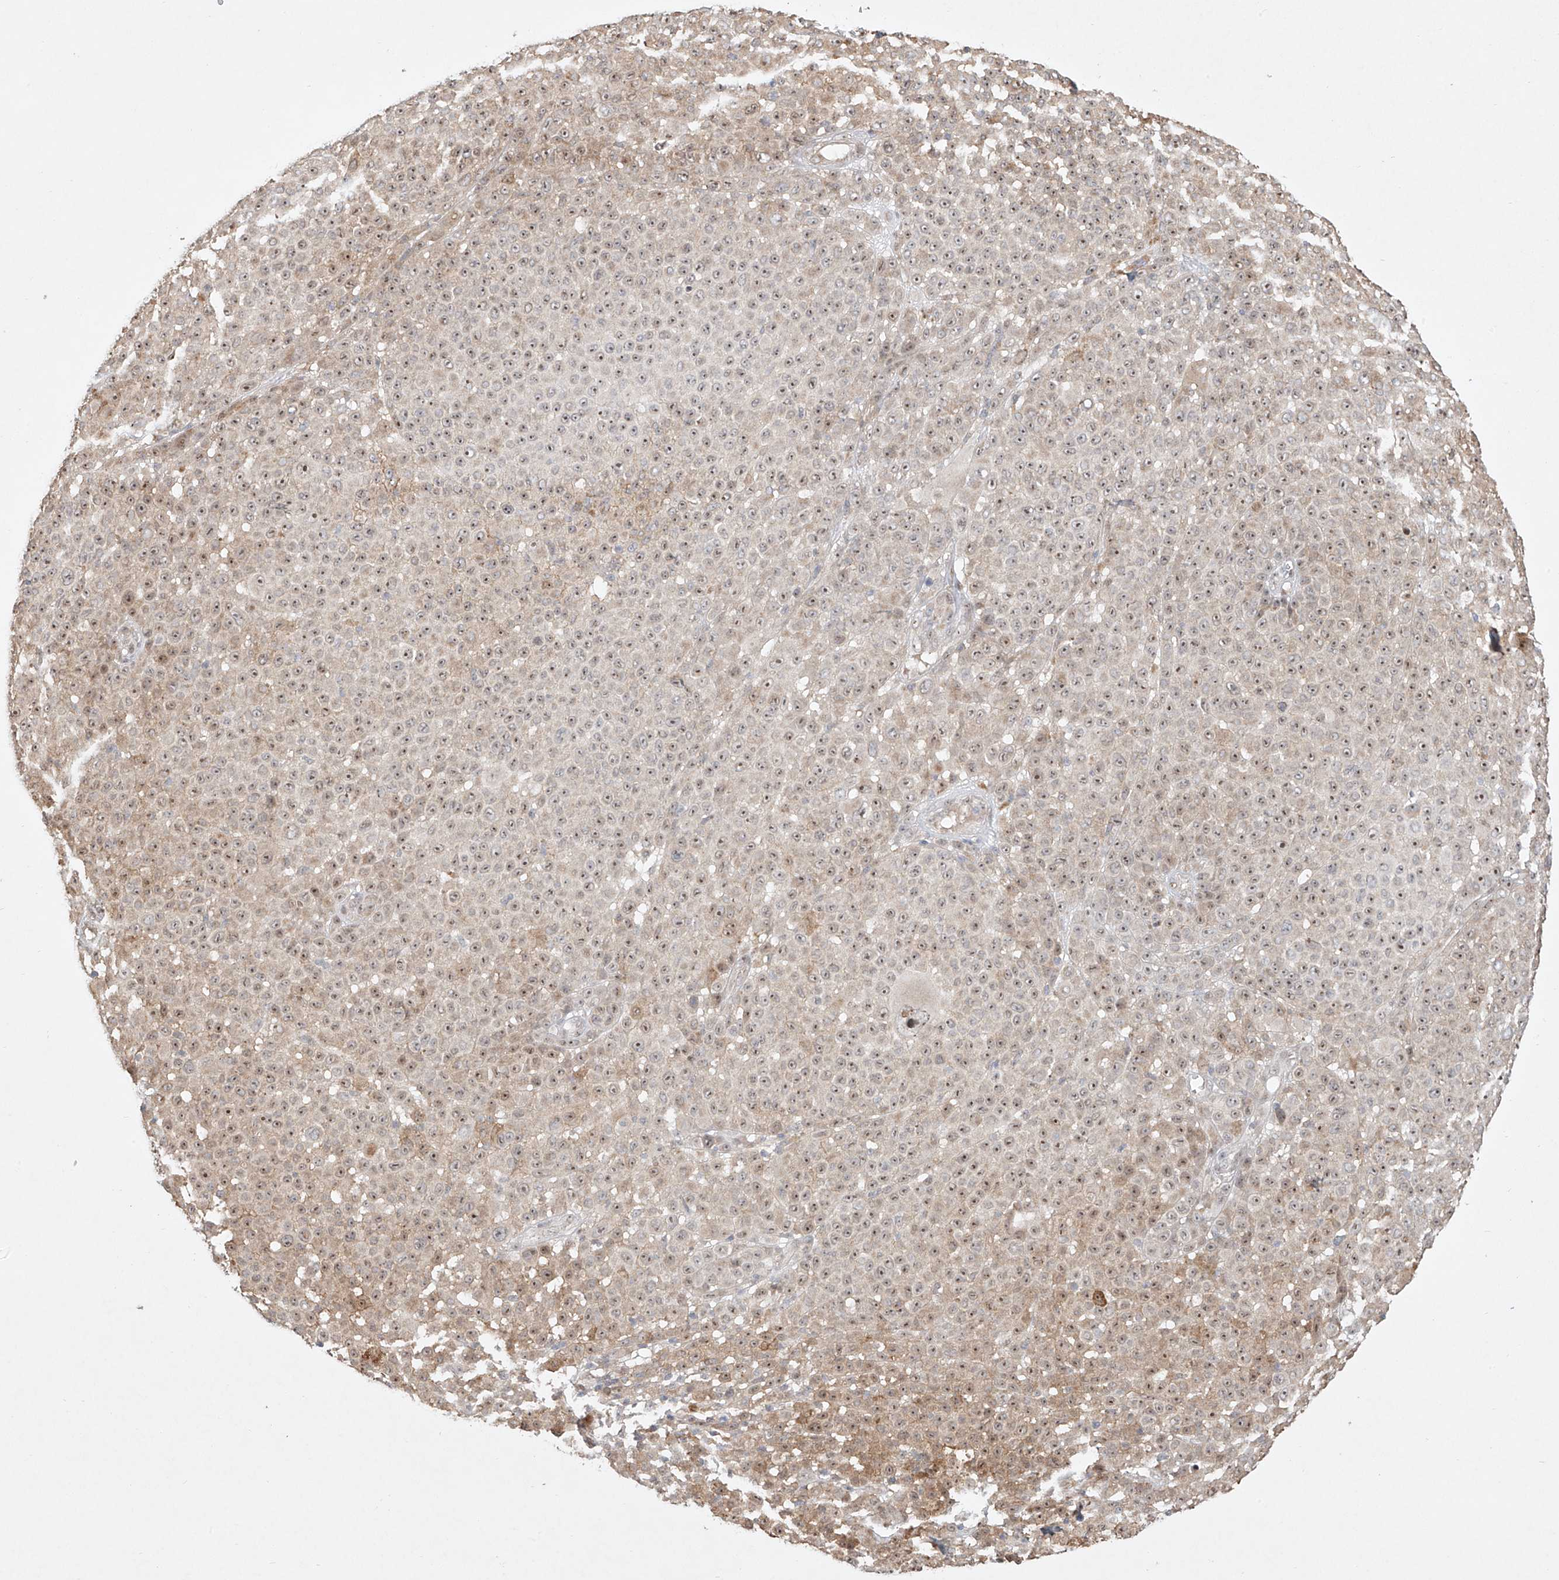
{"staining": {"intensity": "weak", "quantity": ">75%", "location": "nuclear"}, "tissue": "melanoma", "cell_type": "Tumor cells", "image_type": "cancer", "snomed": [{"axis": "morphology", "description": "Malignant melanoma, NOS"}, {"axis": "topography", "description": "Skin"}], "caption": "The immunohistochemical stain shows weak nuclear staining in tumor cells of malignant melanoma tissue.", "gene": "TASP1", "patient": {"sex": "female", "age": 94}}